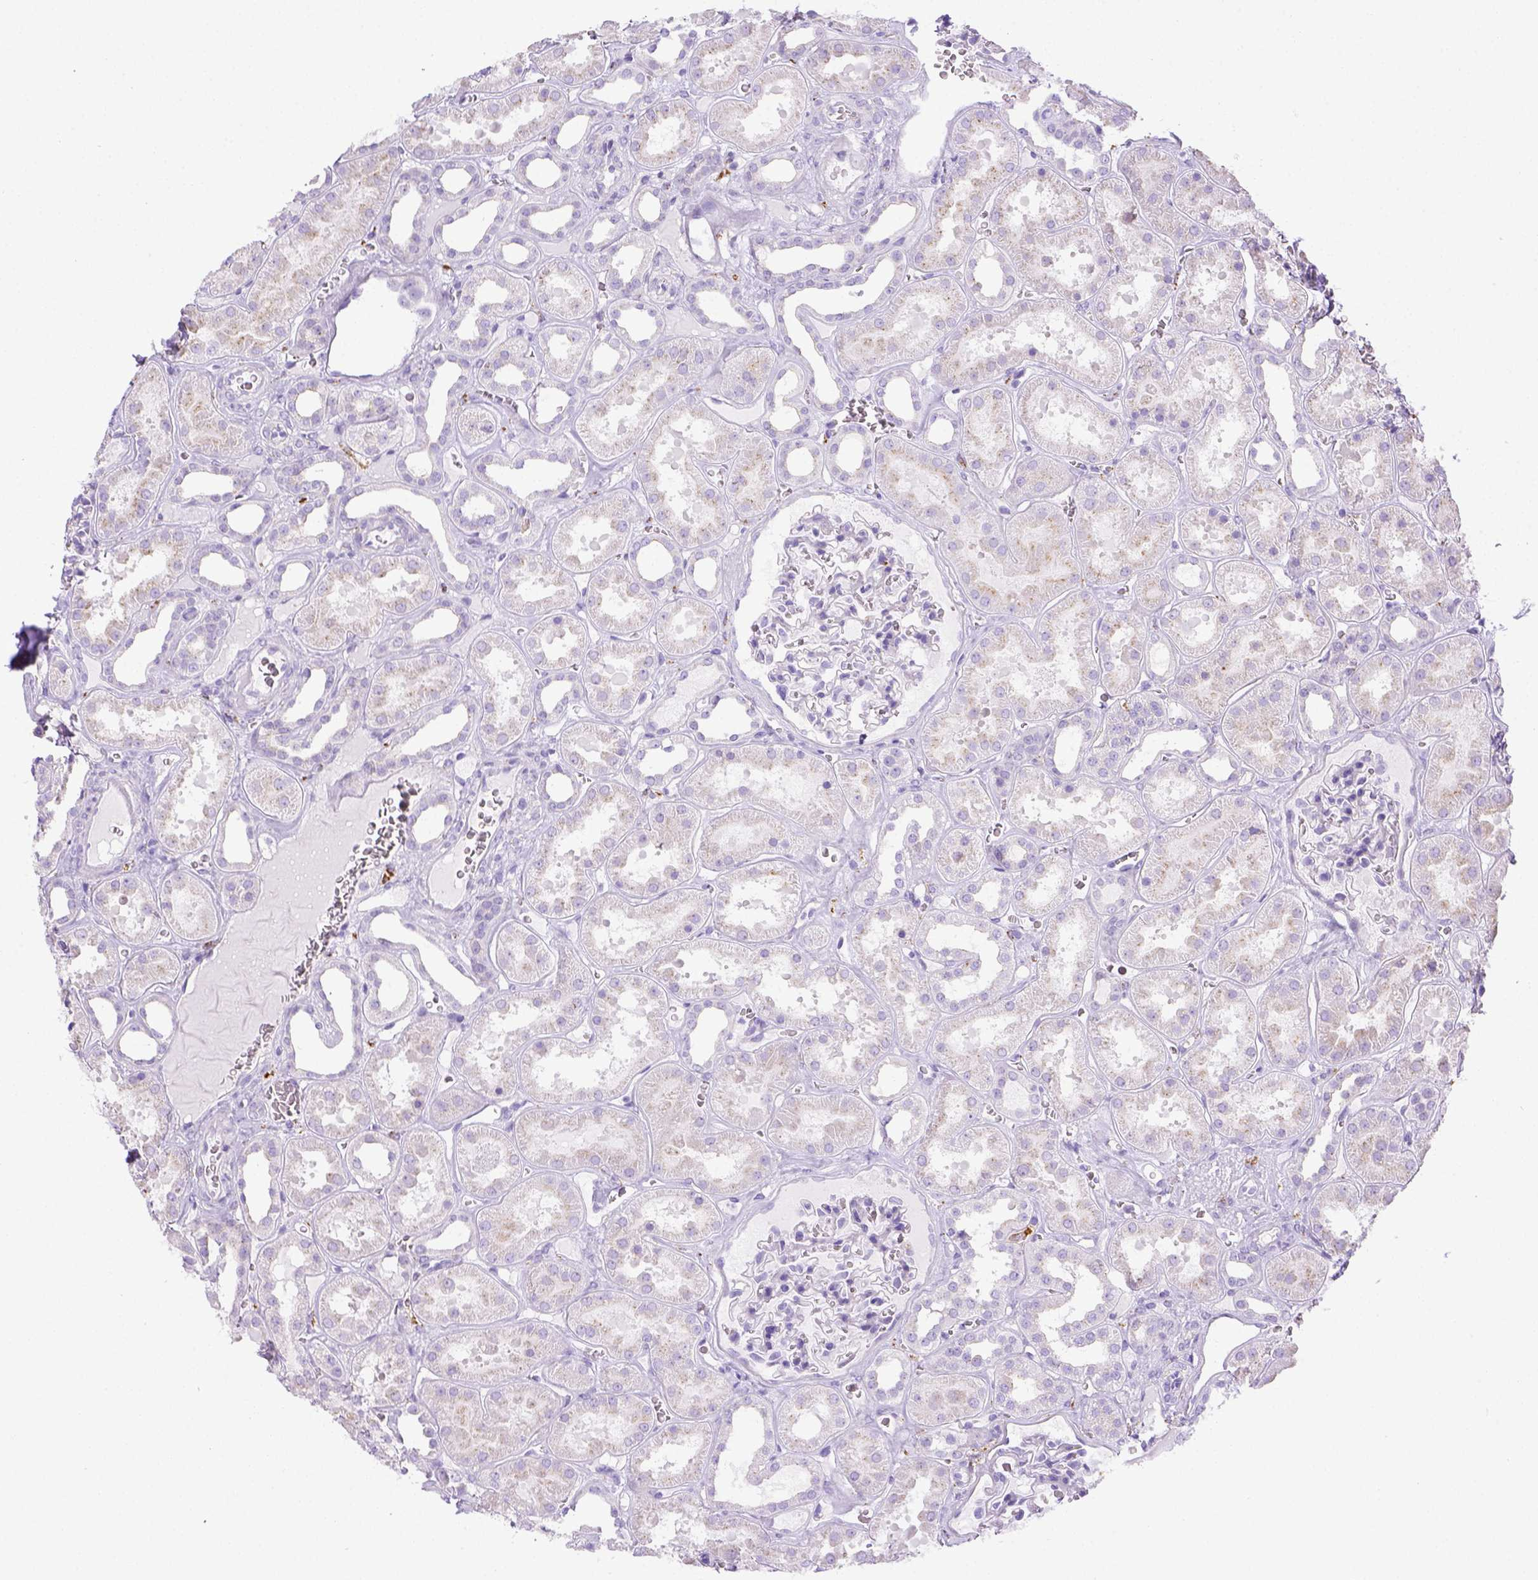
{"staining": {"intensity": "negative", "quantity": "none", "location": "none"}, "tissue": "kidney", "cell_type": "Cells in glomeruli", "image_type": "normal", "snomed": [{"axis": "morphology", "description": "Normal tissue, NOS"}, {"axis": "topography", "description": "Kidney"}], "caption": "This image is of normal kidney stained with IHC to label a protein in brown with the nuclei are counter-stained blue. There is no staining in cells in glomeruli. (Brightfield microscopy of DAB (3,3'-diaminobenzidine) immunohistochemistry (IHC) at high magnification).", "gene": "CD68", "patient": {"sex": "female", "age": 41}}